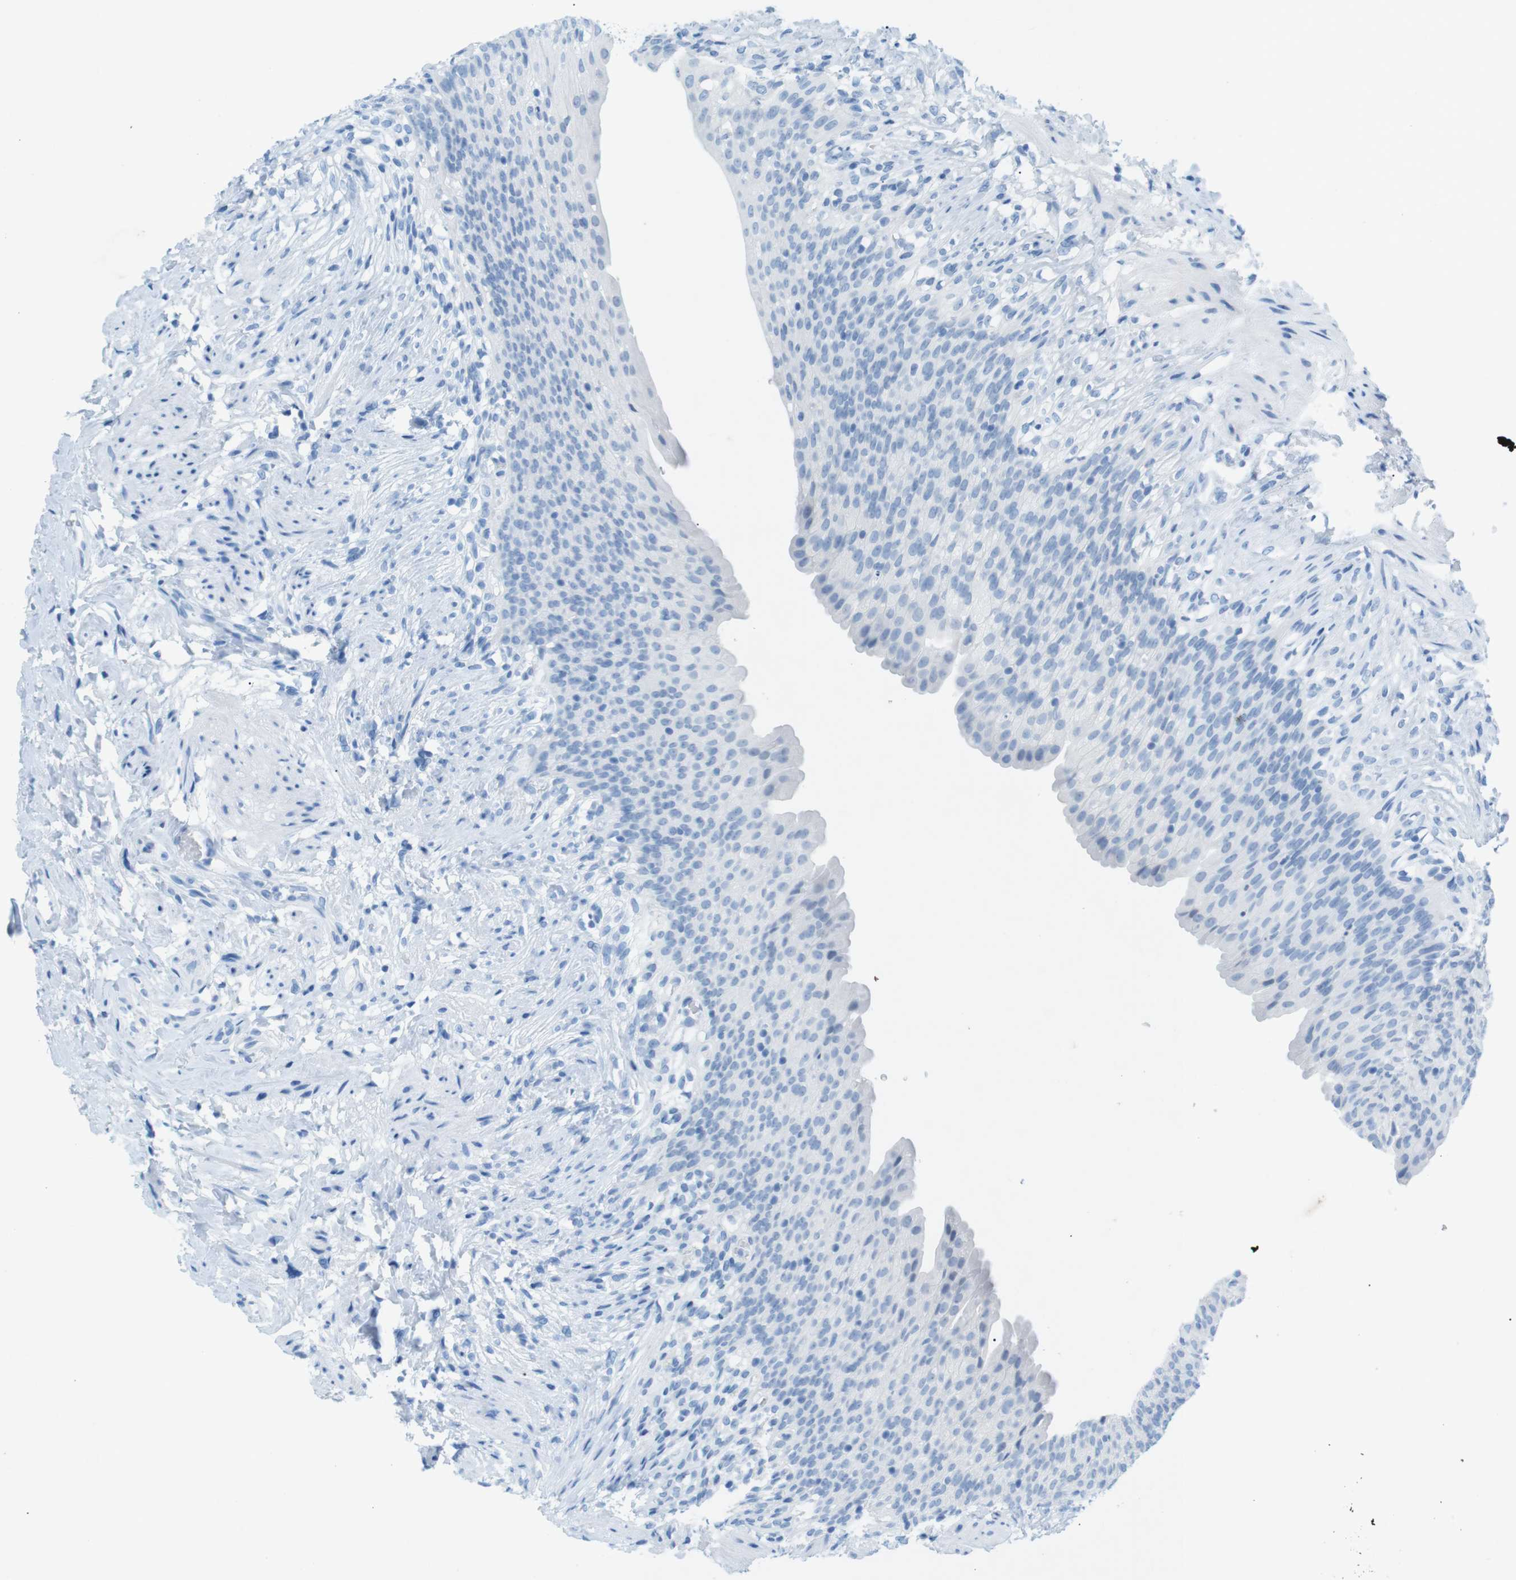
{"staining": {"intensity": "negative", "quantity": "none", "location": "none"}, "tissue": "urinary bladder", "cell_type": "Urothelial cells", "image_type": "normal", "snomed": [{"axis": "morphology", "description": "Normal tissue, NOS"}, {"axis": "topography", "description": "Urinary bladder"}], "caption": "Urothelial cells are negative for protein expression in benign human urinary bladder. (DAB (3,3'-diaminobenzidine) immunohistochemistry (IHC), high magnification).", "gene": "SALL4", "patient": {"sex": "female", "age": 79}}